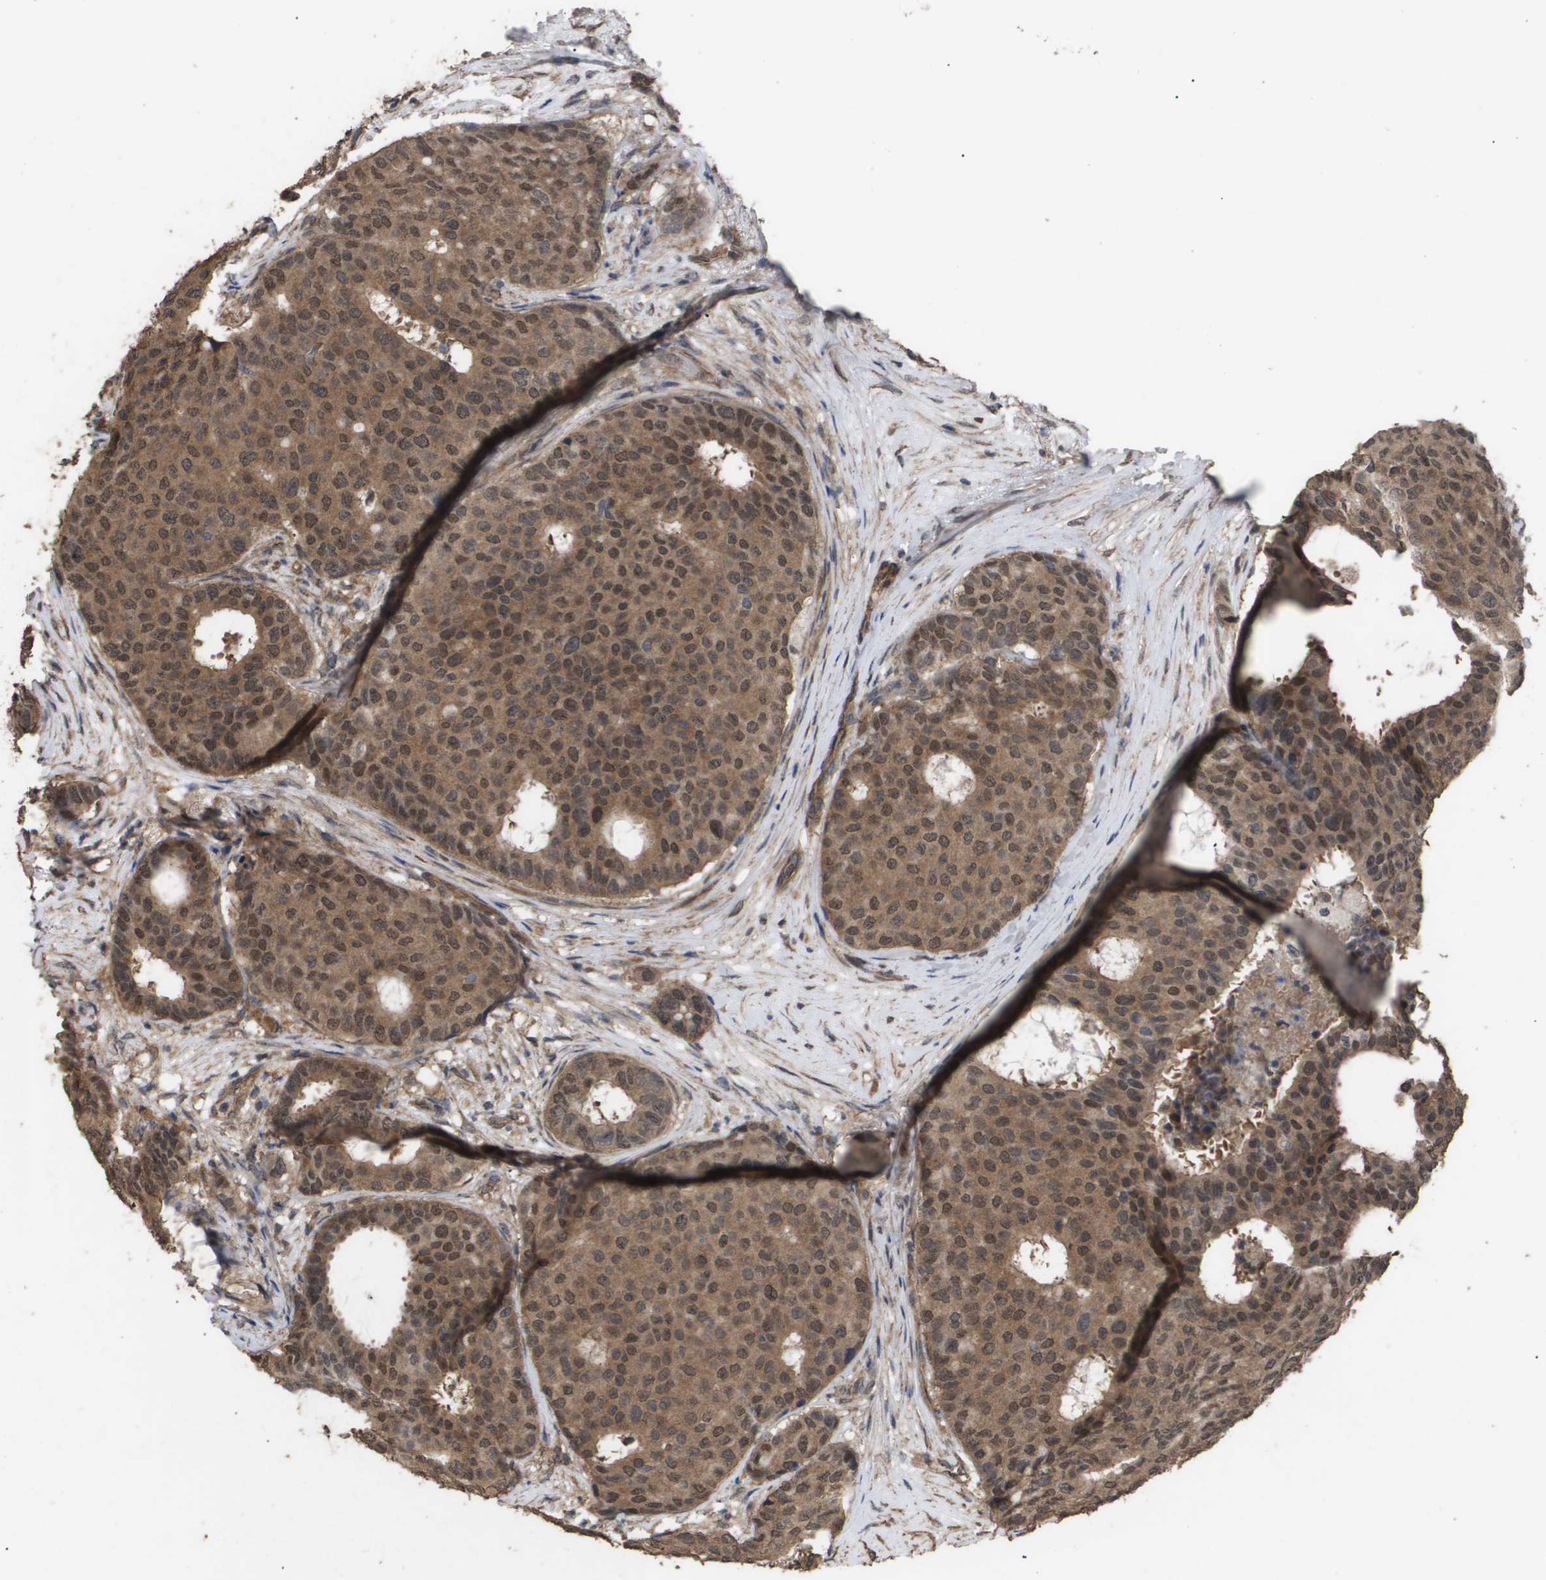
{"staining": {"intensity": "moderate", "quantity": ">75%", "location": "cytoplasmic/membranous,nuclear"}, "tissue": "breast cancer", "cell_type": "Tumor cells", "image_type": "cancer", "snomed": [{"axis": "morphology", "description": "Duct carcinoma"}, {"axis": "topography", "description": "Breast"}], "caption": "A medium amount of moderate cytoplasmic/membranous and nuclear positivity is seen in about >75% of tumor cells in breast cancer tissue.", "gene": "CUL5", "patient": {"sex": "female", "age": 75}}